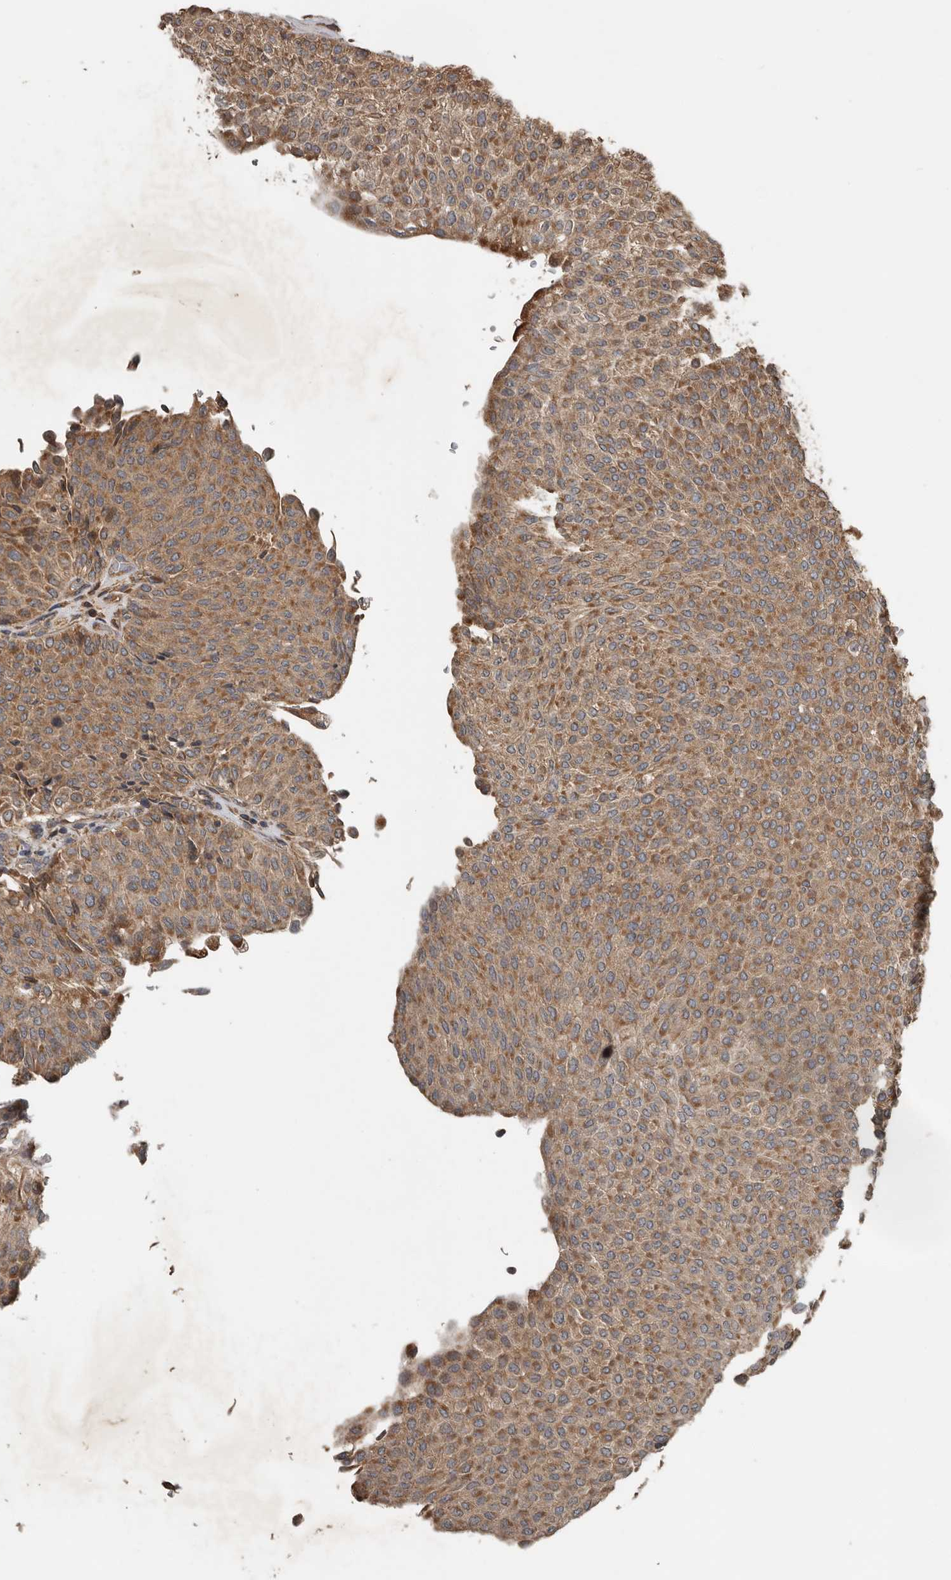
{"staining": {"intensity": "moderate", "quantity": "25%-75%", "location": "cytoplasmic/membranous"}, "tissue": "urothelial cancer", "cell_type": "Tumor cells", "image_type": "cancer", "snomed": [{"axis": "morphology", "description": "Urothelial carcinoma, Low grade"}, {"axis": "topography", "description": "Urinary bladder"}], "caption": "Moderate cytoplasmic/membranous positivity for a protein is seen in approximately 25%-75% of tumor cells of urothelial carcinoma (low-grade) using immunohistochemistry.", "gene": "RNF207", "patient": {"sex": "male", "age": 78}}